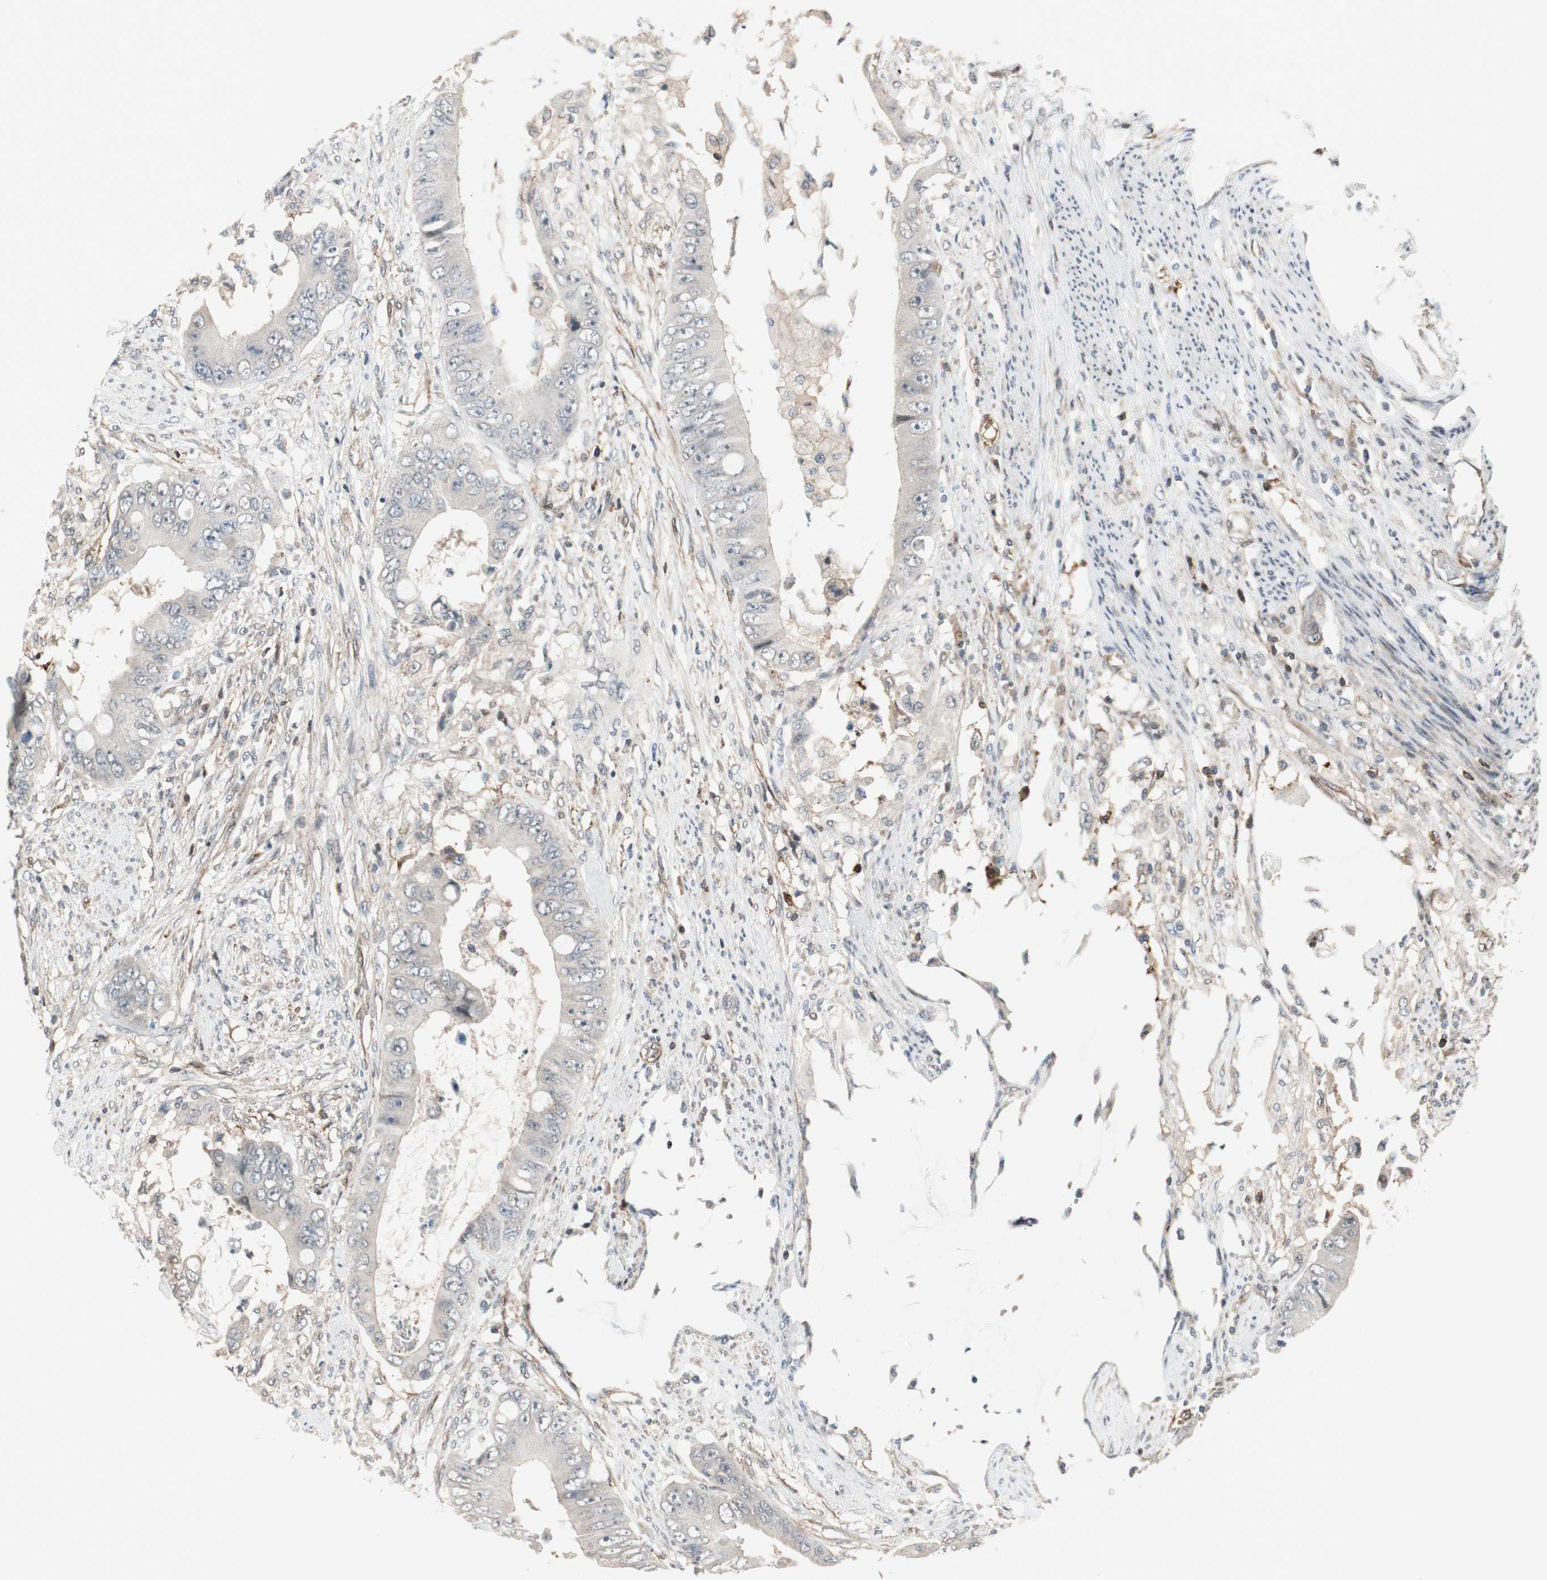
{"staining": {"intensity": "negative", "quantity": "none", "location": "none"}, "tissue": "colorectal cancer", "cell_type": "Tumor cells", "image_type": "cancer", "snomed": [{"axis": "morphology", "description": "Adenocarcinoma, NOS"}, {"axis": "topography", "description": "Rectum"}], "caption": "Human adenocarcinoma (colorectal) stained for a protein using immunohistochemistry (IHC) reveals no expression in tumor cells.", "gene": "GRHL1", "patient": {"sex": "female", "age": 77}}